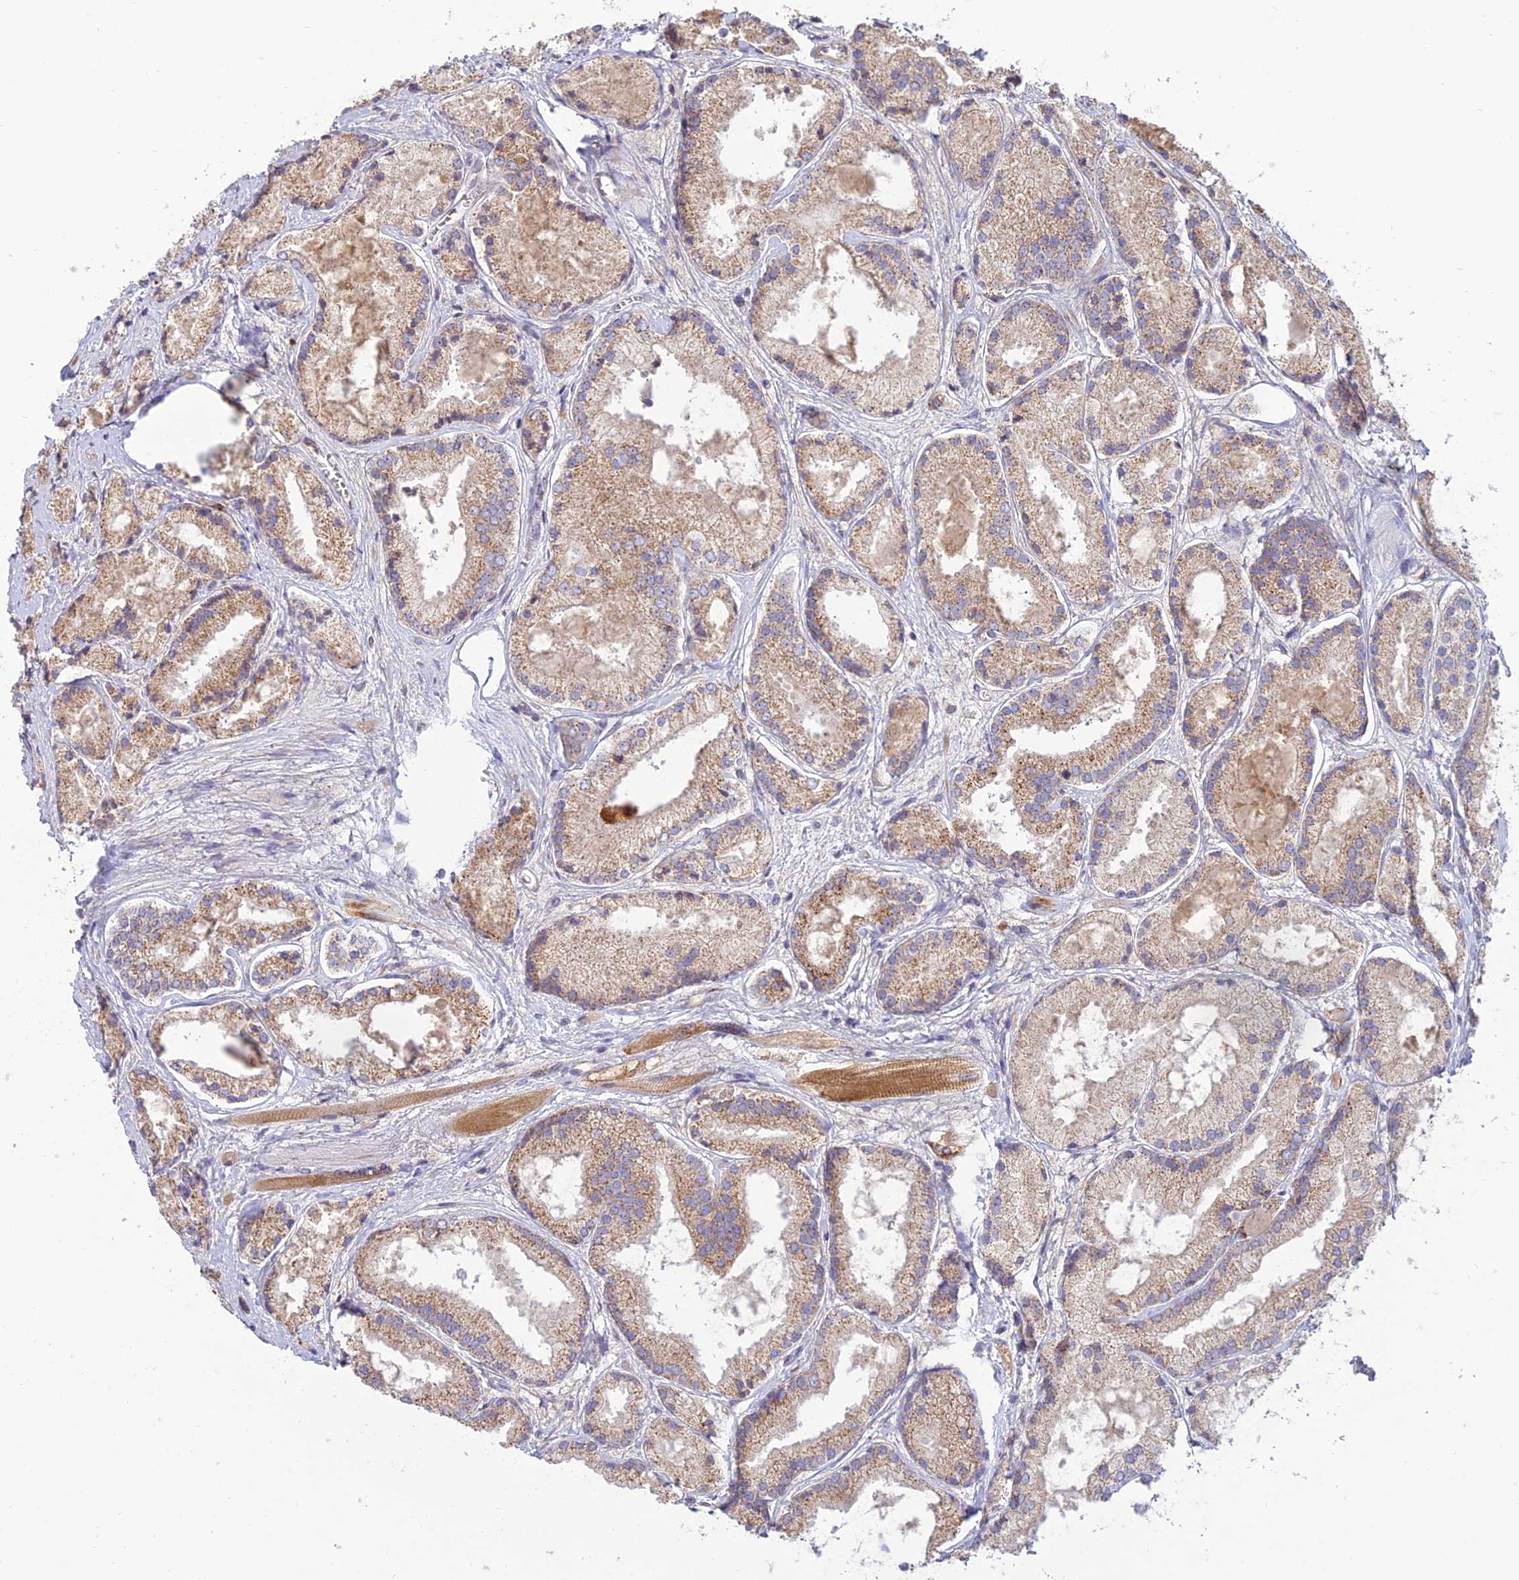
{"staining": {"intensity": "moderate", "quantity": ">75%", "location": "cytoplasmic/membranous"}, "tissue": "prostate cancer", "cell_type": "Tumor cells", "image_type": "cancer", "snomed": [{"axis": "morphology", "description": "Adenocarcinoma, High grade"}, {"axis": "topography", "description": "Prostate"}], "caption": "Moderate cytoplasmic/membranous staining is present in about >75% of tumor cells in high-grade adenocarcinoma (prostate).", "gene": "C3orf20", "patient": {"sex": "male", "age": 67}}